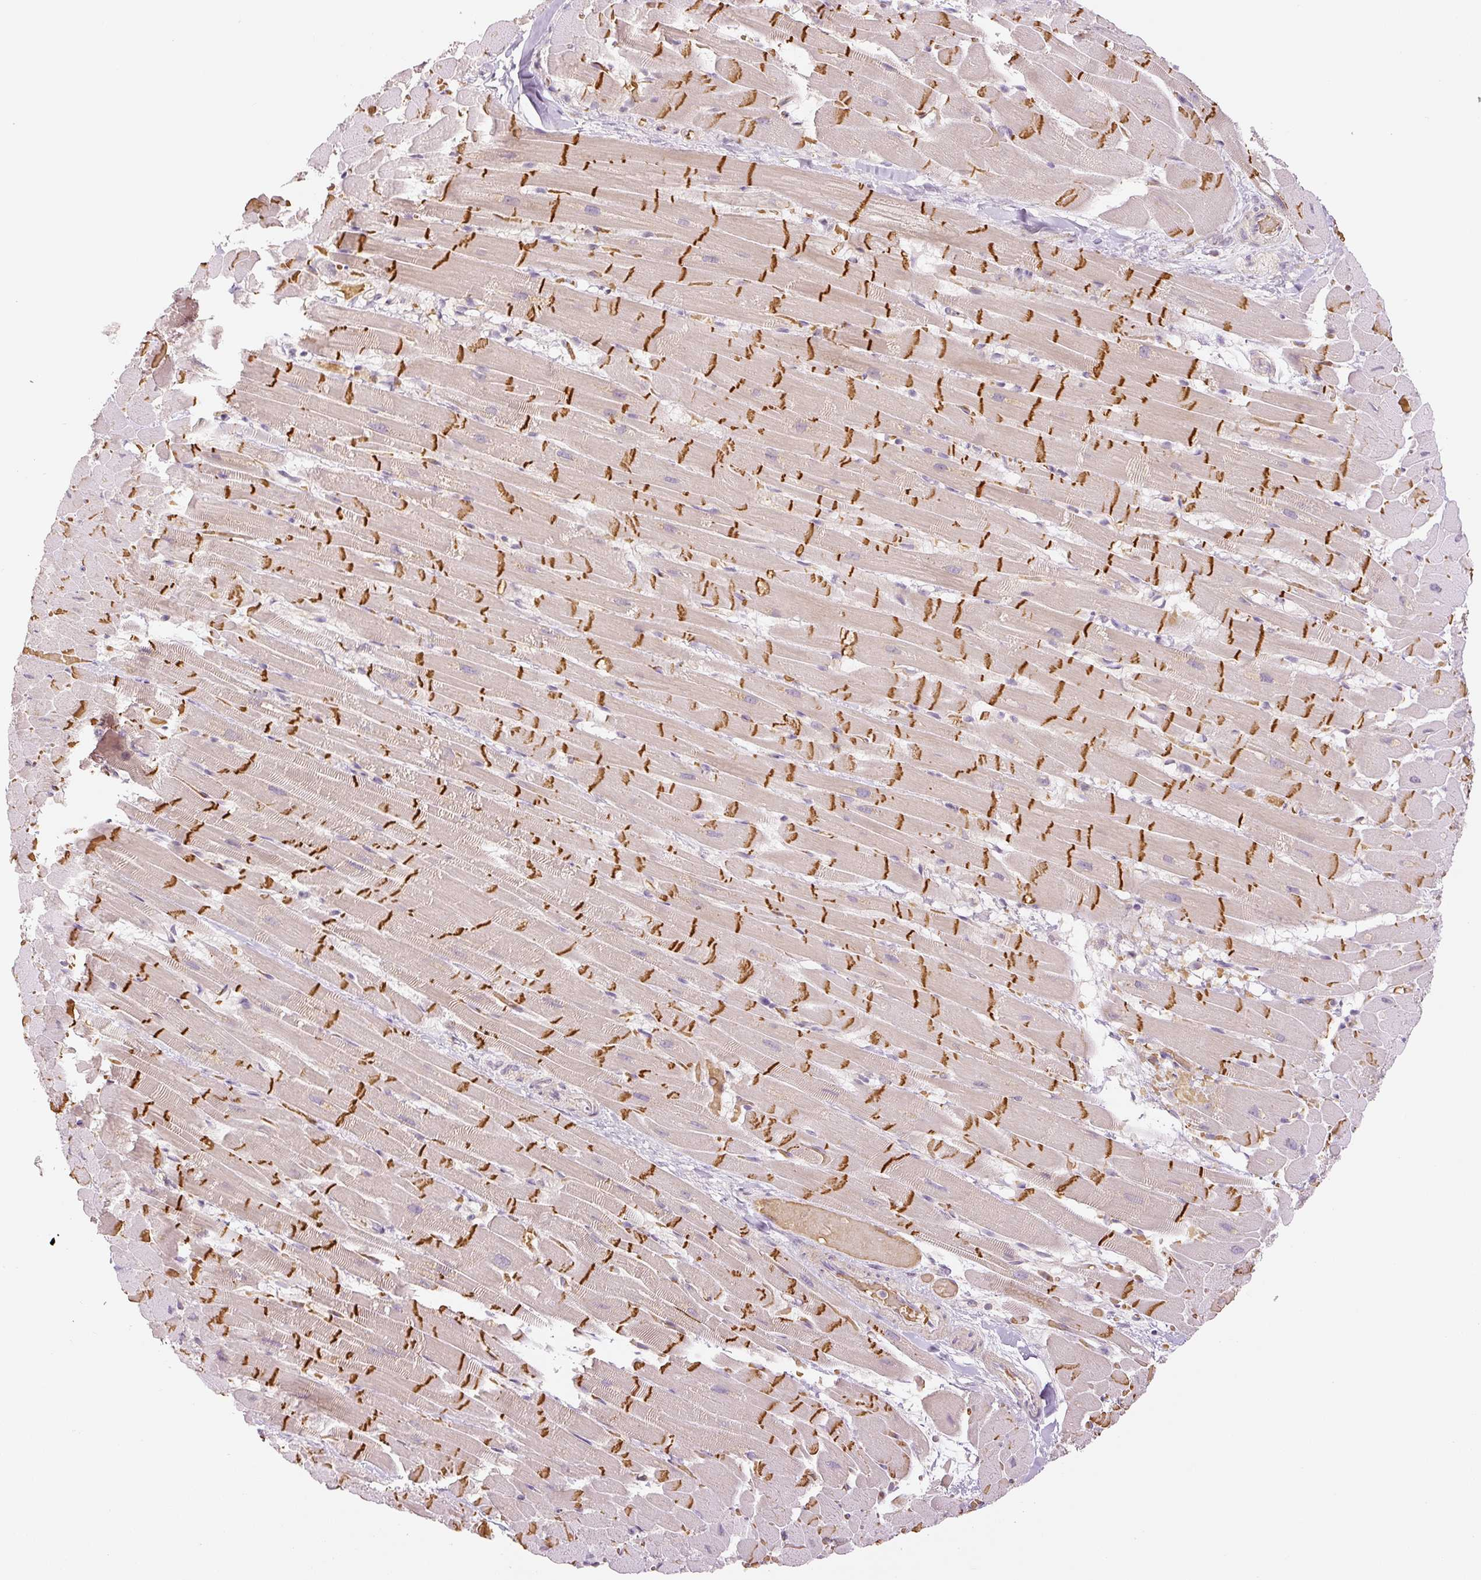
{"staining": {"intensity": "strong", "quantity": "25%-75%", "location": "cytoplasmic/membranous"}, "tissue": "heart muscle", "cell_type": "Cardiomyocytes", "image_type": "normal", "snomed": [{"axis": "morphology", "description": "Normal tissue, NOS"}, {"axis": "topography", "description": "Heart"}], "caption": "Protein staining of unremarkable heart muscle displays strong cytoplasmic/membranous positivity in about 25%-75% of cardiomyocytes.", "gene": "GZMA", "patient": {"sex": "male", "age": 37}}